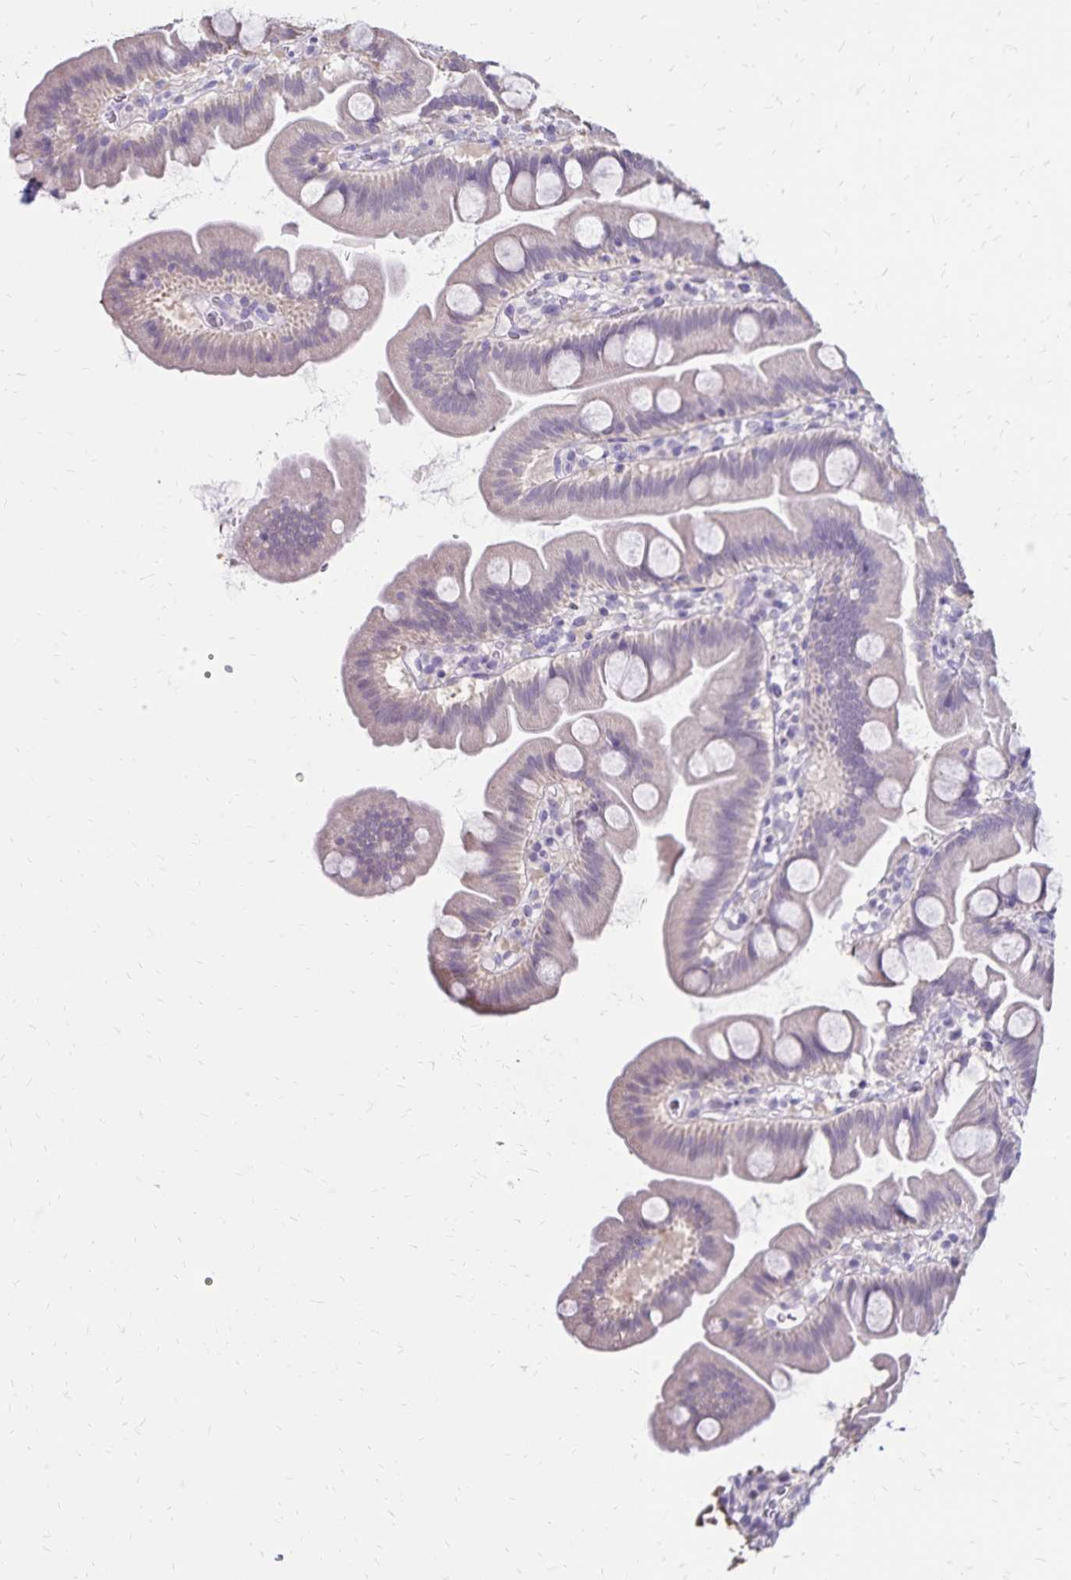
{"staining": {"intensity": "negative", "quantity": "none", "location": "none"}, "tissue": "small intestine", "cell_type": "Glandular cells", "image_type": "normal", "snomed": [{"axis": "morphology", "description": "Normal tissue, NOS"}, {"axis": "topography", "description": "Small intestine"}], "caption": "Immunohistochemical staining of unremarkable human small intestine exhibits no significant expression in glandular cells.", "gene": "SH3GL3", "patient": {"sex": "female", "age": 68}}